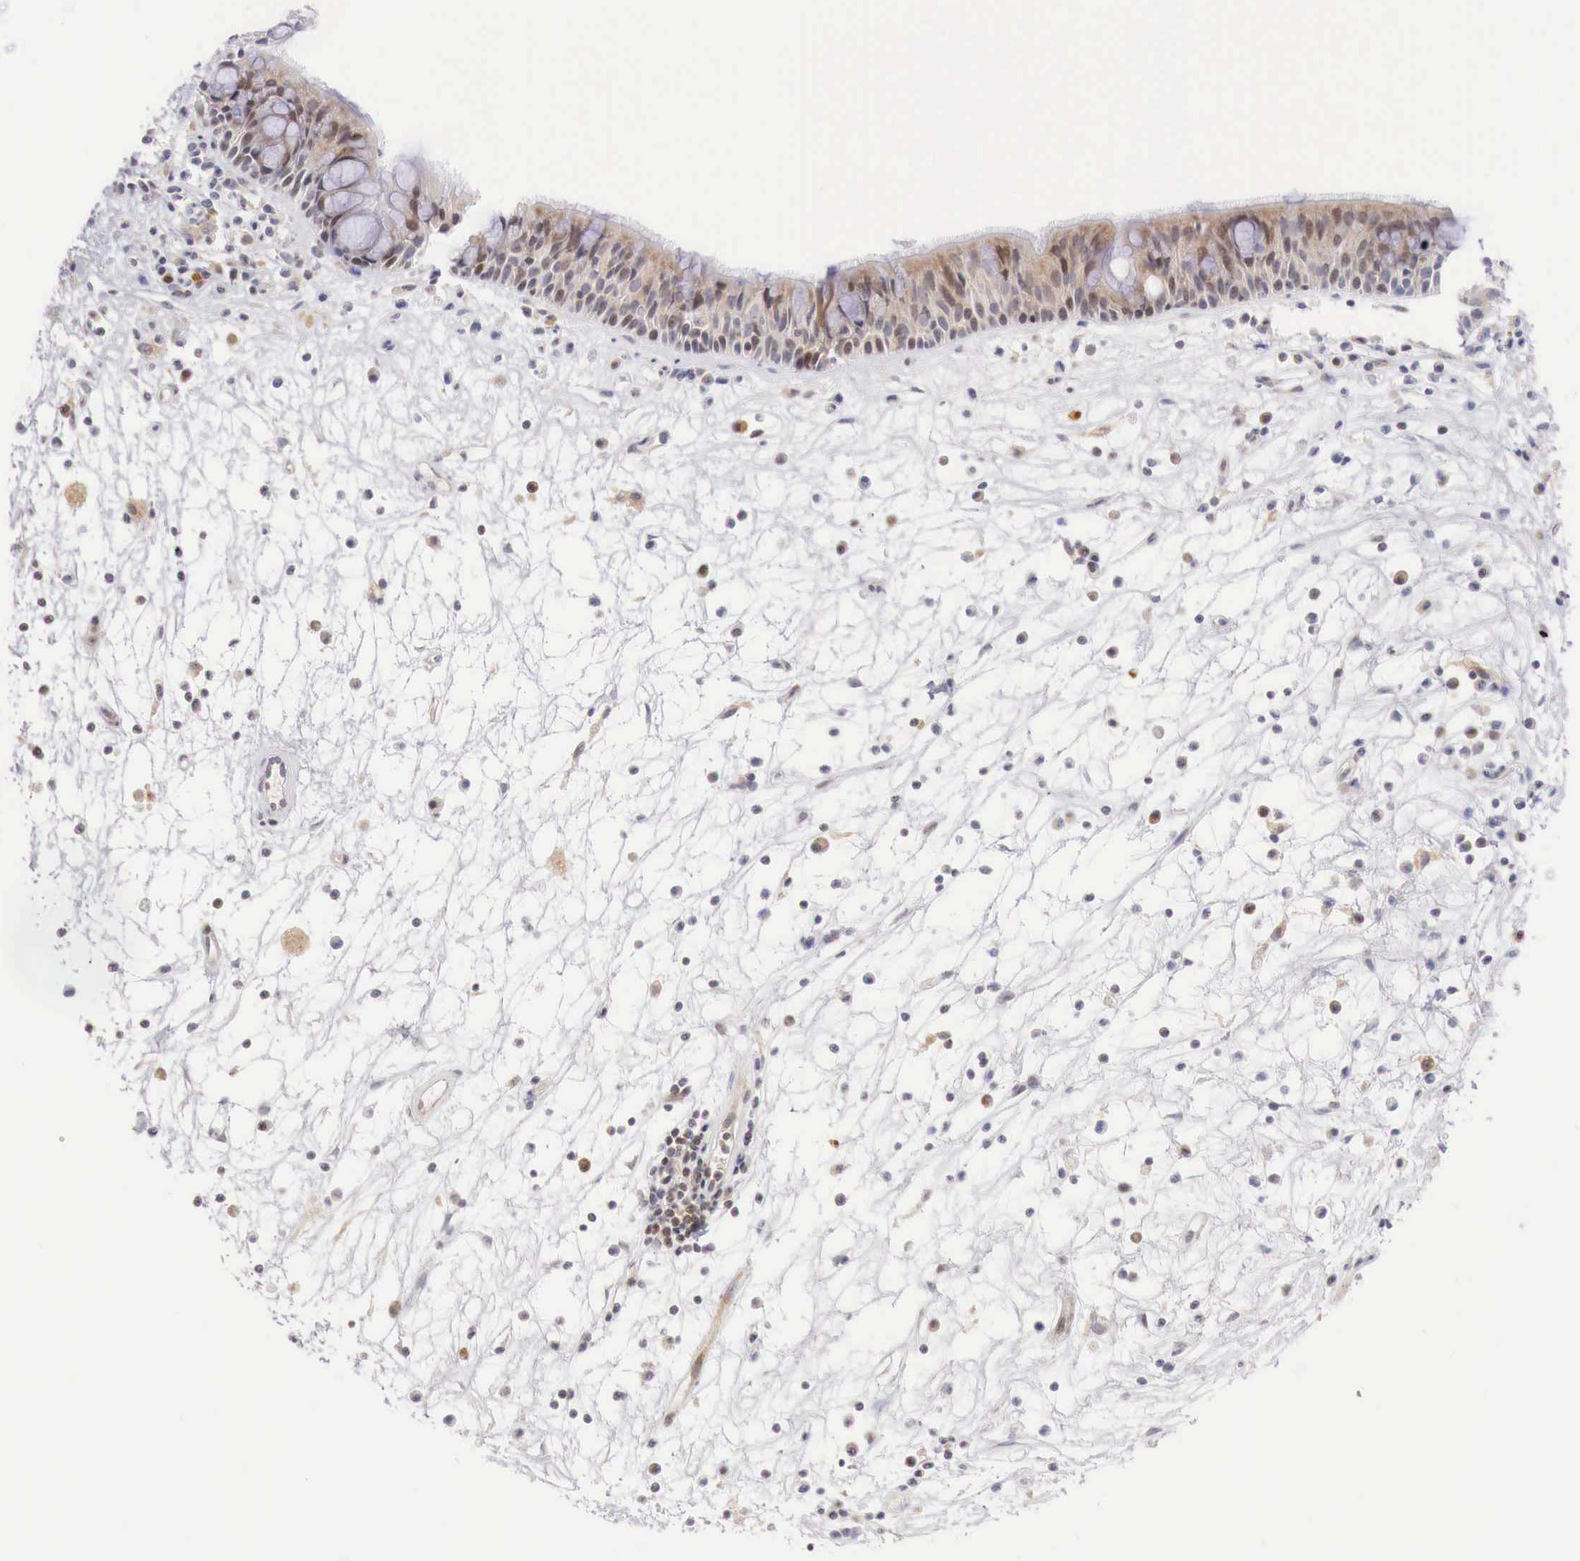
{"staining": {"intensity": "weak", "quantity": "25%-75%", "location": "cytoplasmic/membranous"}, "tissue": "nasopharynx", "cell_type": "Respiratory epithelial cells", "image_type": "normal", "snomed": [{"axis": "morphology", "description": "Normal tissue, NOS"}, {"axis": "topography", "description": "Nasopharynx"}], "caption": "Immunohistochemistry (IHC) micrograph of normal nasopharynx: human nasopharynx stained using immunohistochemistry displays low levels of weak protein expression localized specifically in the cytoplasmic/membranous of respiratory epithelial cells, appearing as a cytoplasmic/membranous brown color.", "gene": "CLCN5", "patient": {"sex": "male", "age": 63}}